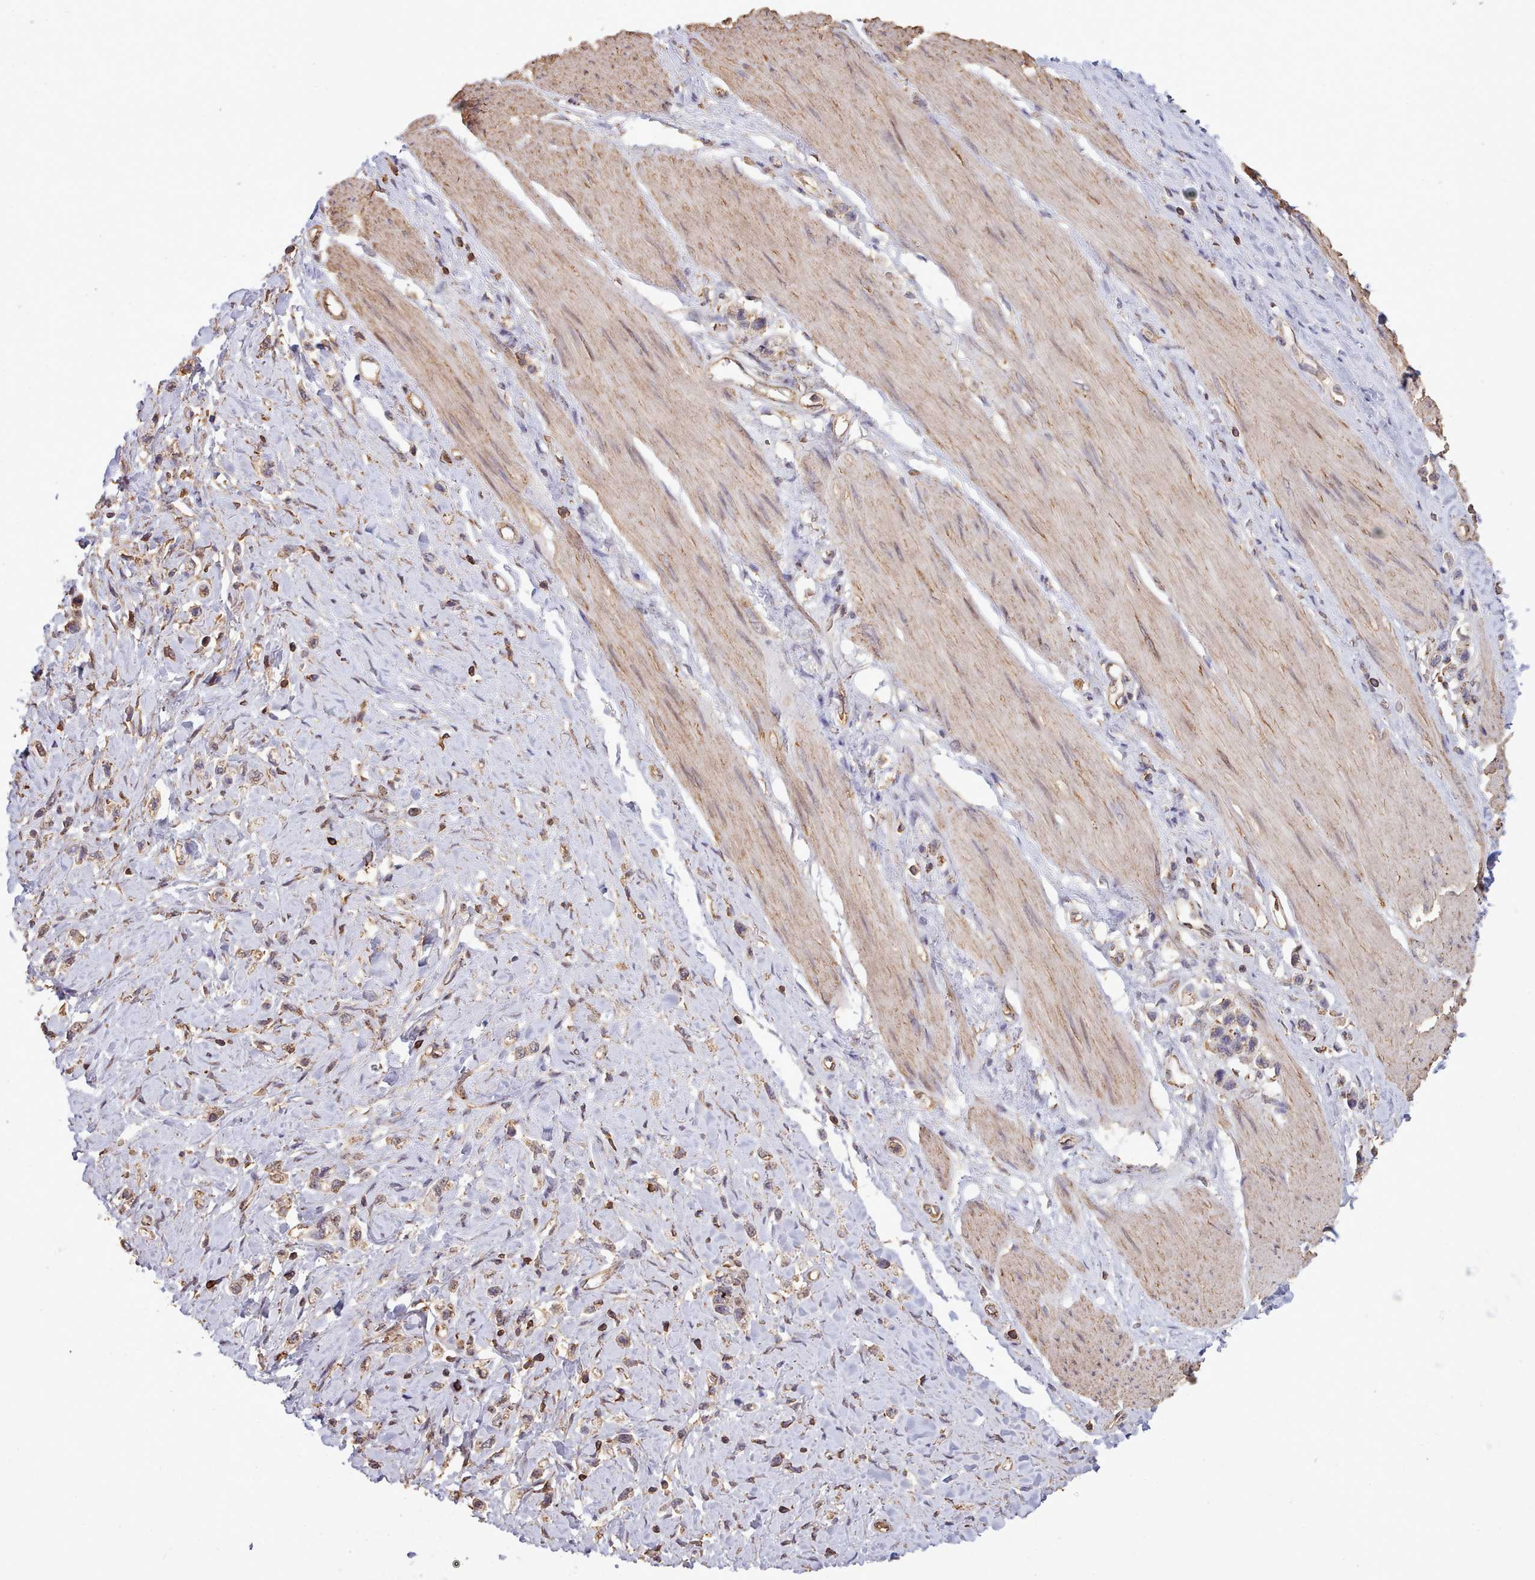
{"staining": {"intensity": "weak", "quantity": ">75%", "location": "cytoplasmic/membranous"}, "tissue": "stomach cancer", "cell_type": "Tumor cells", "image_type": "cancer", "snomed": [{"axis": "morphology", "description": "Adenocarcinoma, NOS"}, {"axis": "topography", "description": "Stomach"}], "caption": "Protein expression by IHC demonstrates weak cytoplasmic/membranous expression in about >75% of tumor cells in stomach cancer.", "gene": "METRN", "patient": {"sex": "female", "age": 65}}